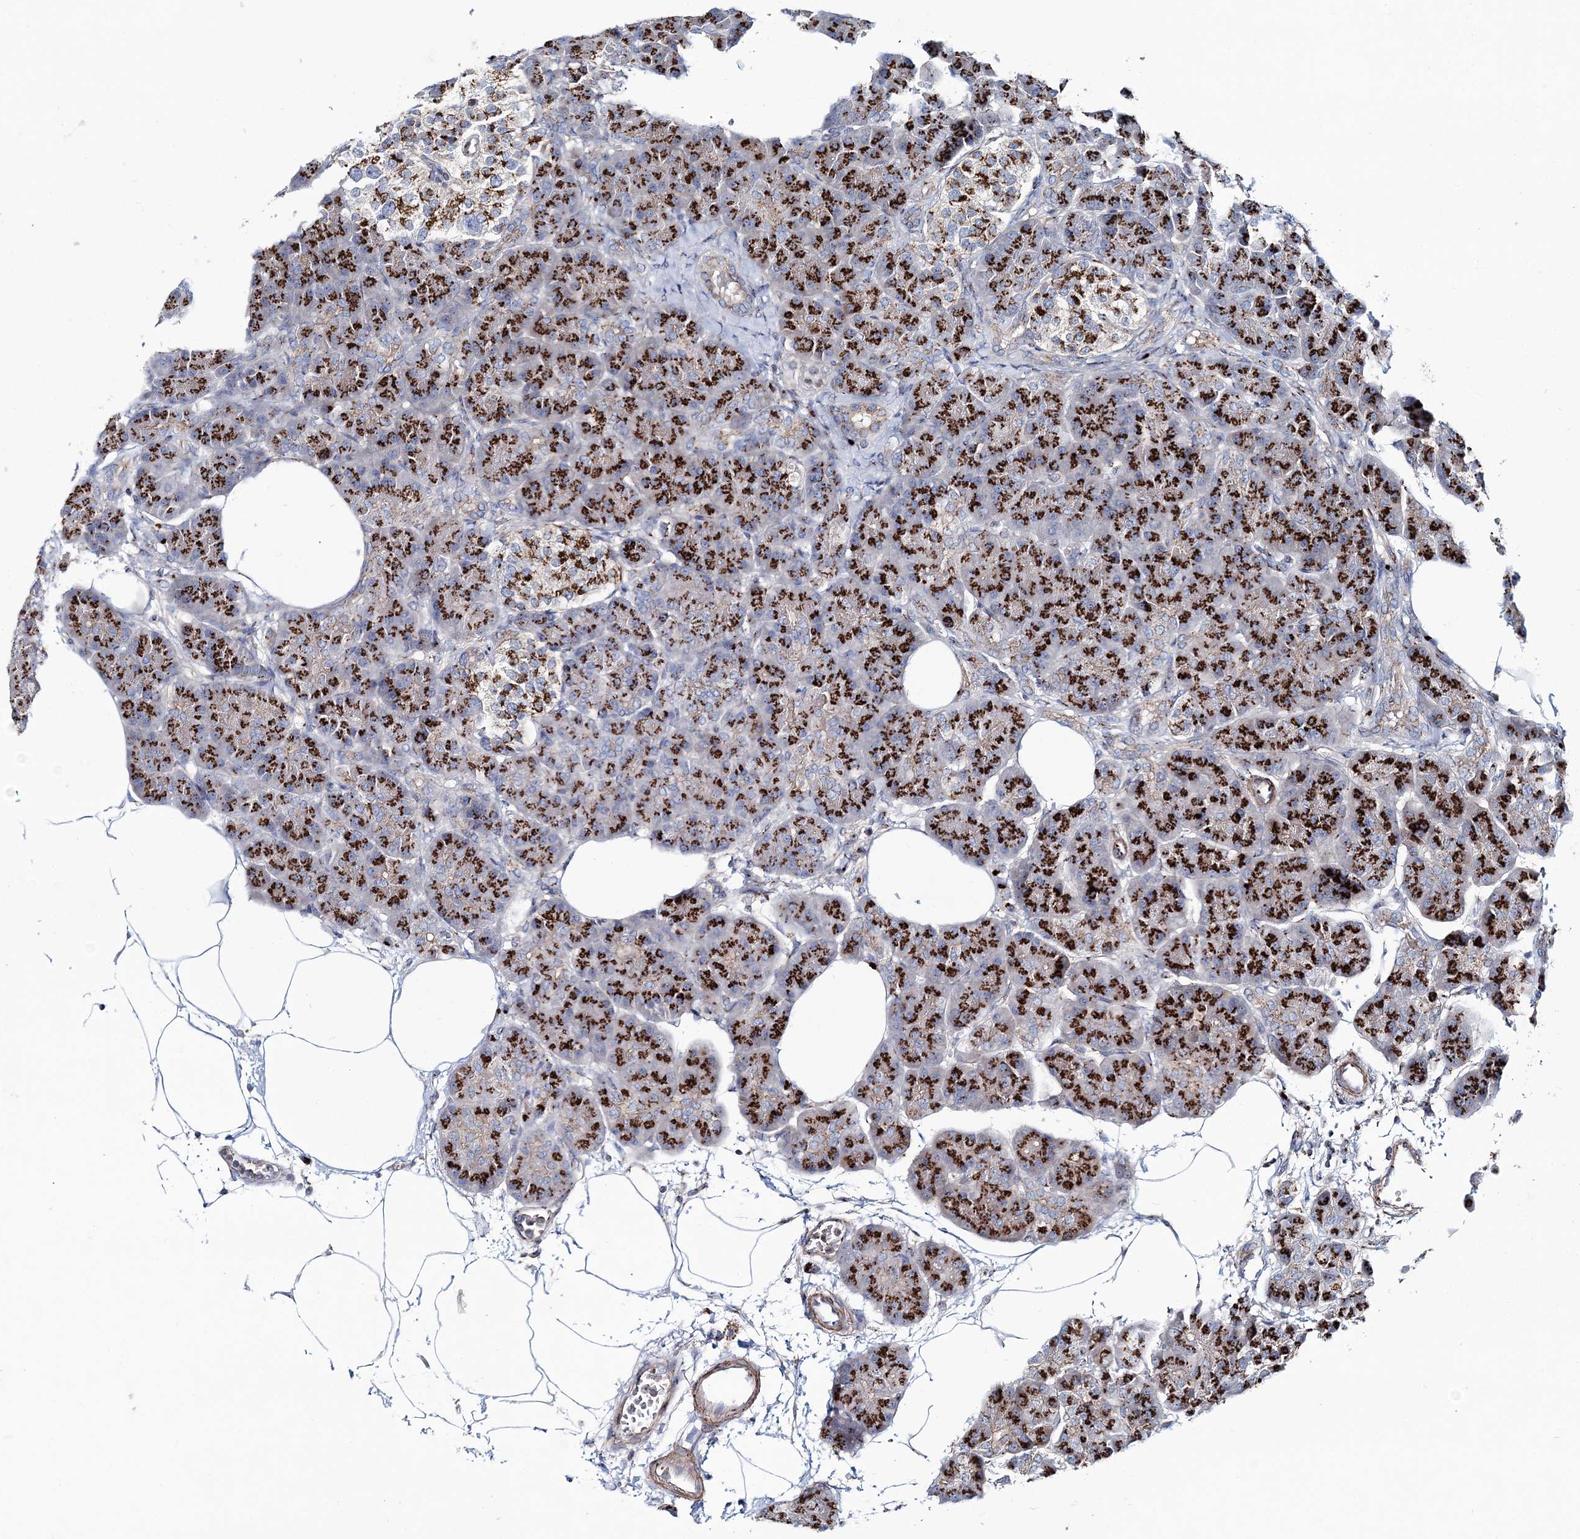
{"staining": {"intensity": "strong", "quantity": ">75%", "location": "cytoplasmic/membranous"}, "tissue": "pancreas", "cell_type": "Exocrine glandular cells", "image_type": "normal", "snomed": [{"axis": "morphology", "description": "Normal tissue, NOS"}, {"axis": "topography", "description": "Pancreas"}], "caption": "Strong cytoplasmic/membranous expression for a protein is identified in approximately >75% of exocrine glandular cells of unremarkable pancreas using immunohistochemistry (IHC).", "gene": "MAN1A2", "patient": {"sex": "female", "age": 70}}